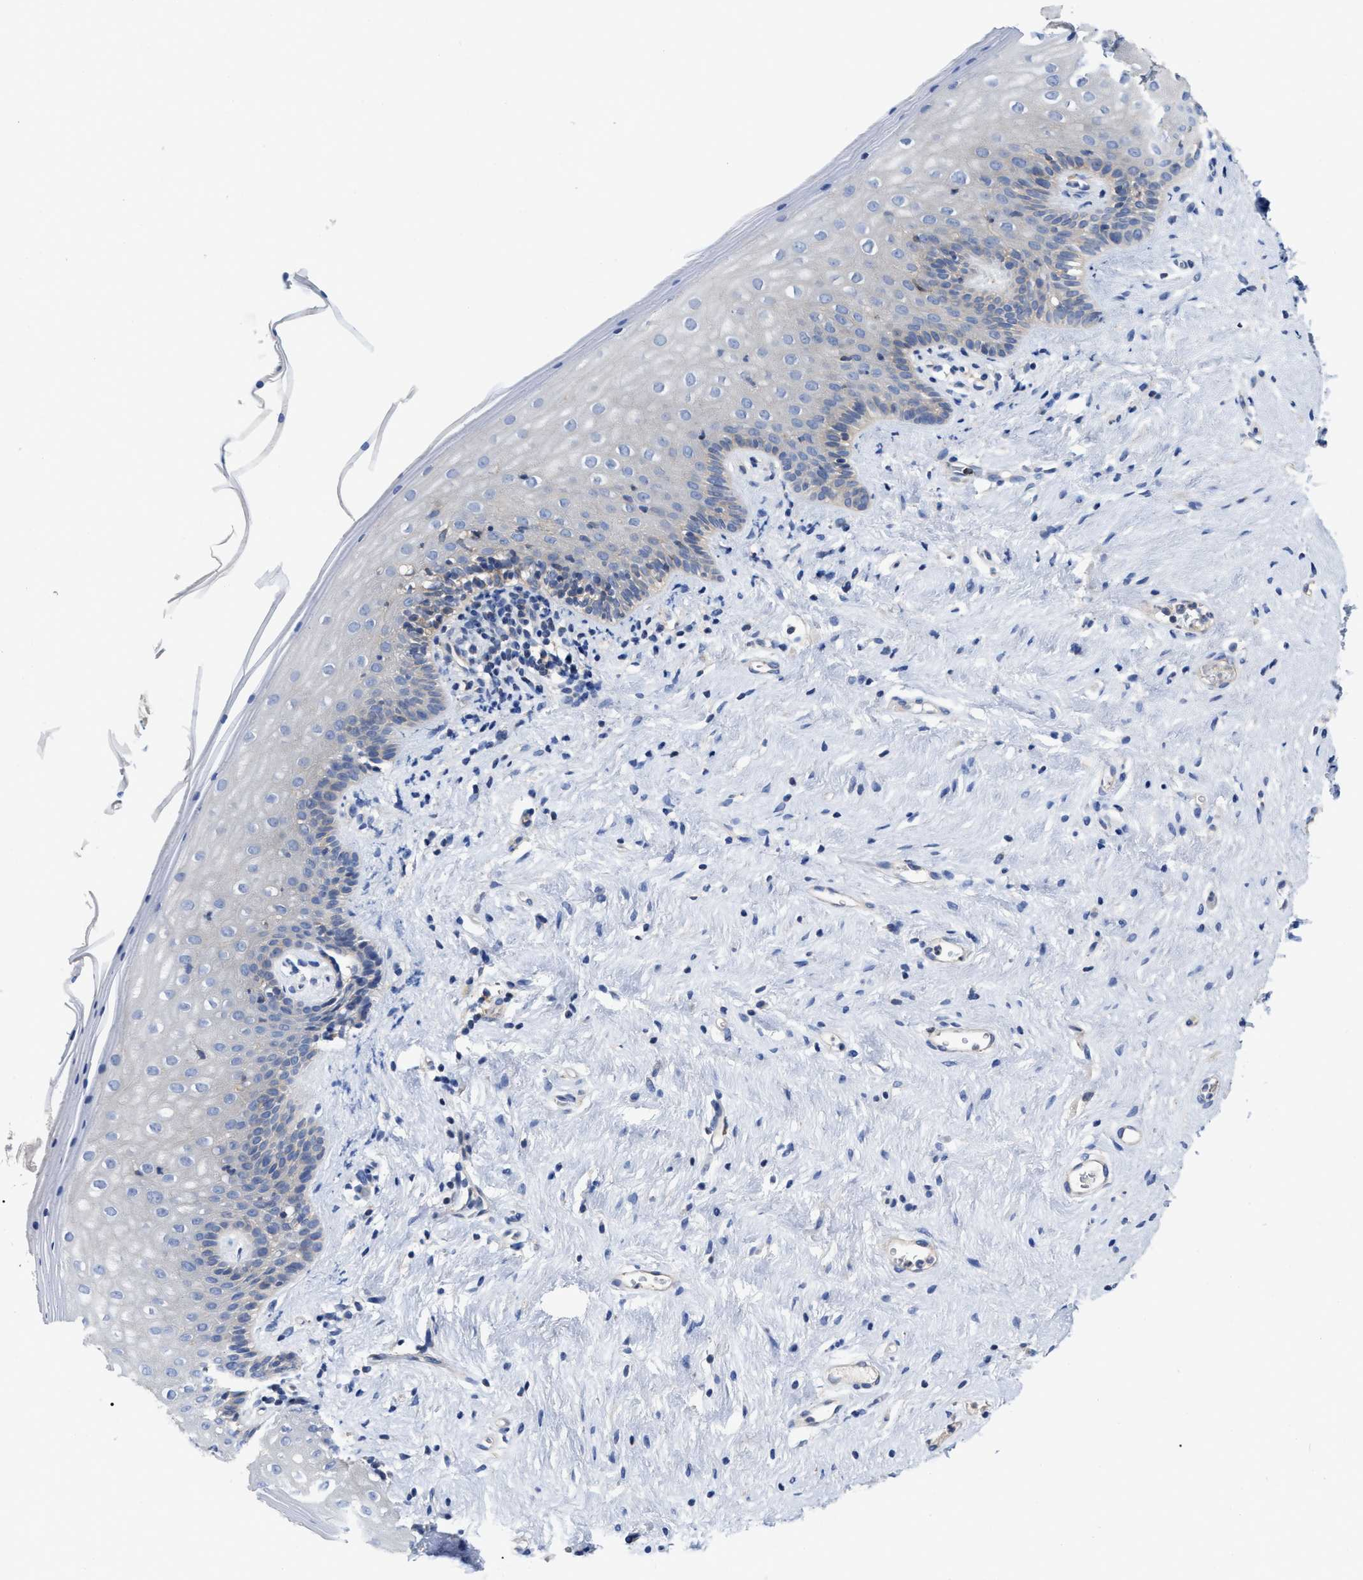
{"staining": {"intensity": "negative", "quantity": "none", "location": "none"}, "tissue": "vagina", "cell_type": "Squamous epithelial cells", "image_type": "normal", "snomed": [{"axis": "morphology", "description": "Normal tissue, NOS"}, {"axis": "topography", "description": "Vagina"}], "caption": "Immunohistochemistry photomicrograph of benign vagina stained for a protein (brown), which displays no staining in squamous epithelial cells.", "gene": "RAP1GDS1", "patient": {"sex": "female", "age": 44}}